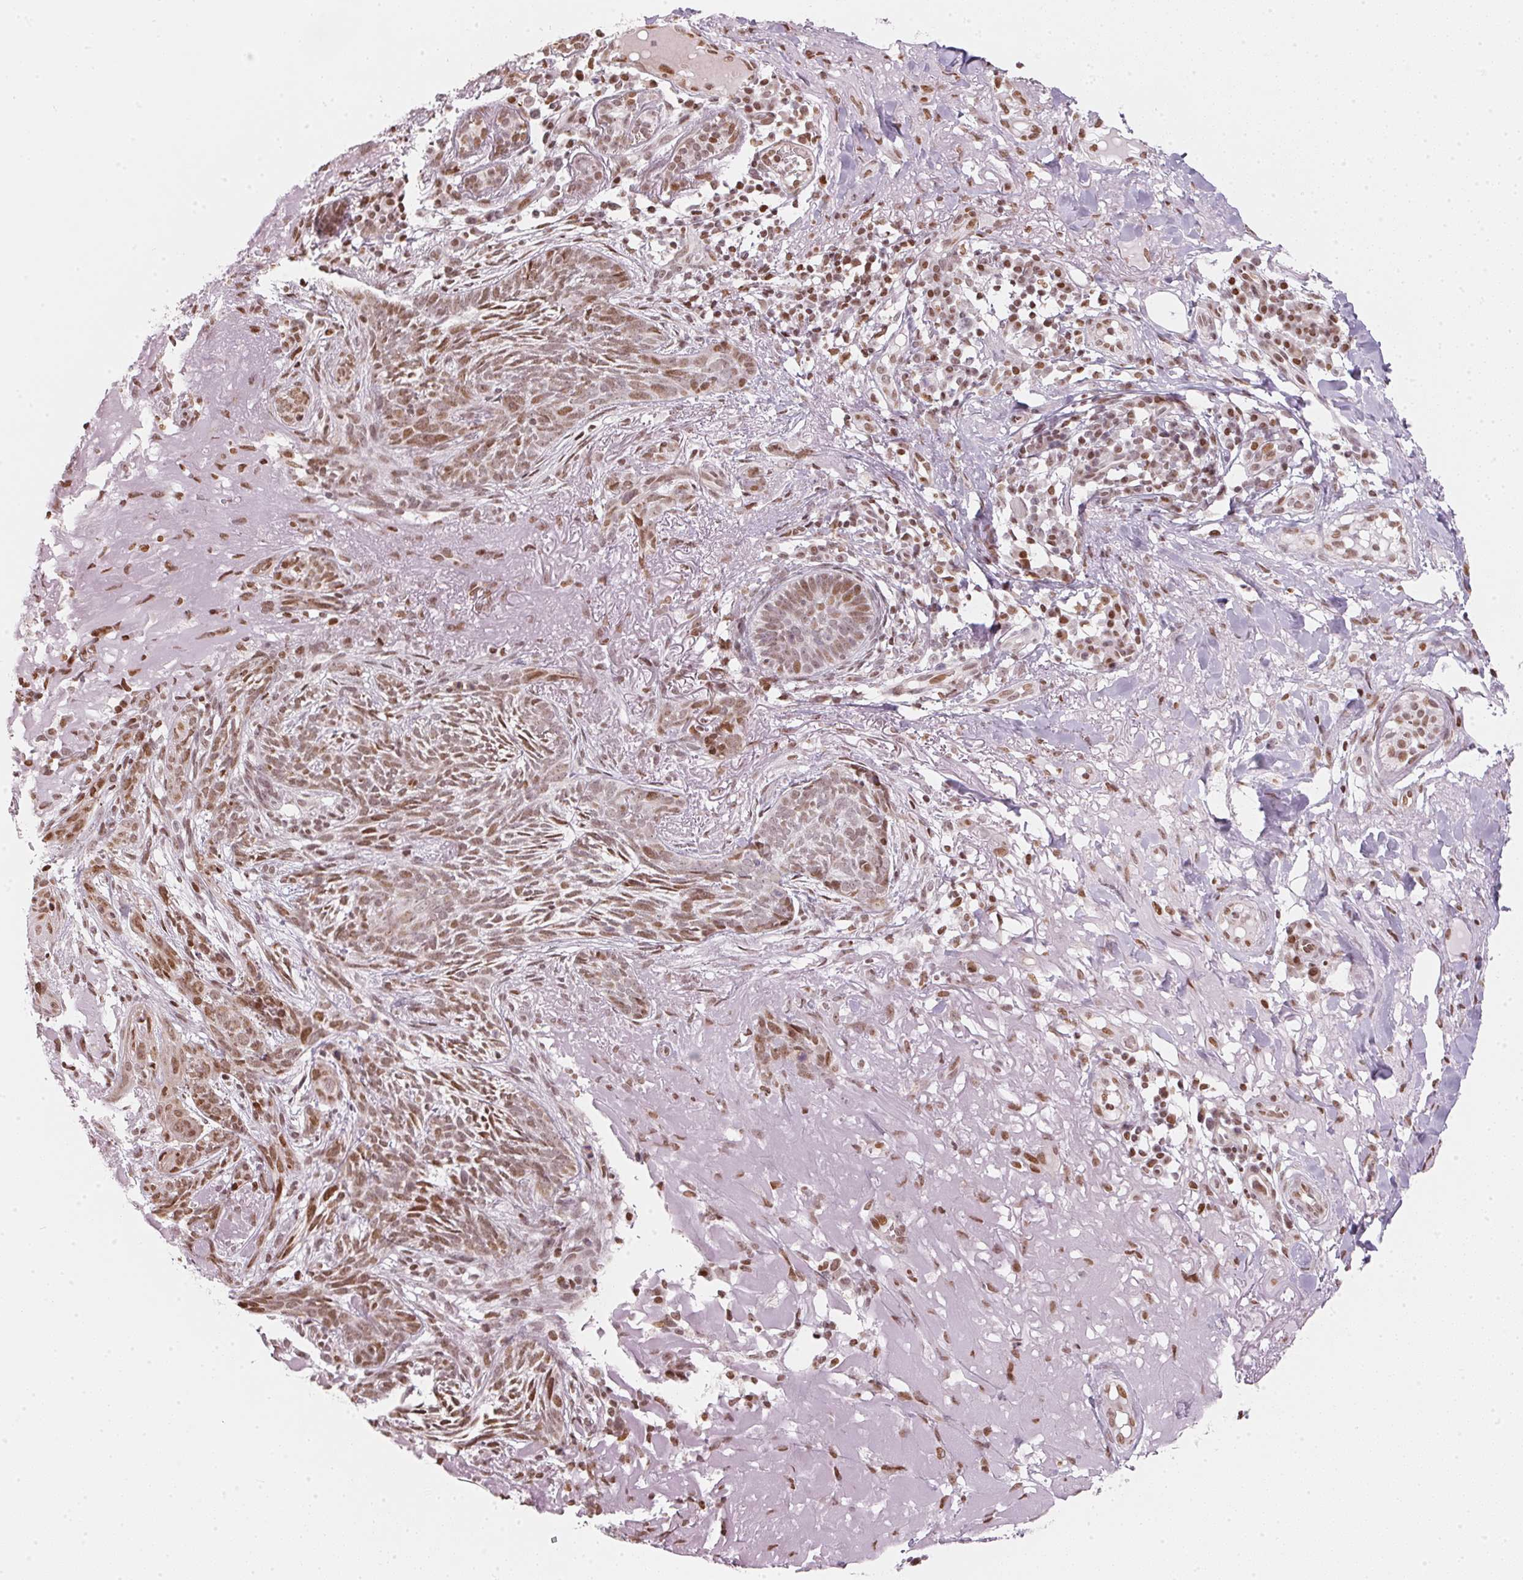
{"staining": {"intensity": "moderate", "quantity": ">75%", "location": "nuclear"}, "tissue": "skin cancer", "cell_type": "Tumor cells", "image_type": "cancer", "snomed": [{"axis": "morphology", "description": "Basal cell carcinoma"}, {"axis": "topography", "description": "Skin"}], "caption": "Tumor cells exhibit moderate nuclear positivity in about >75% of cells in skin cancer (basal cell carcinoma). Nuclei are stained in blue.", "gene": "KAT6A", "patient": {"sex": "female", "age": 93}}